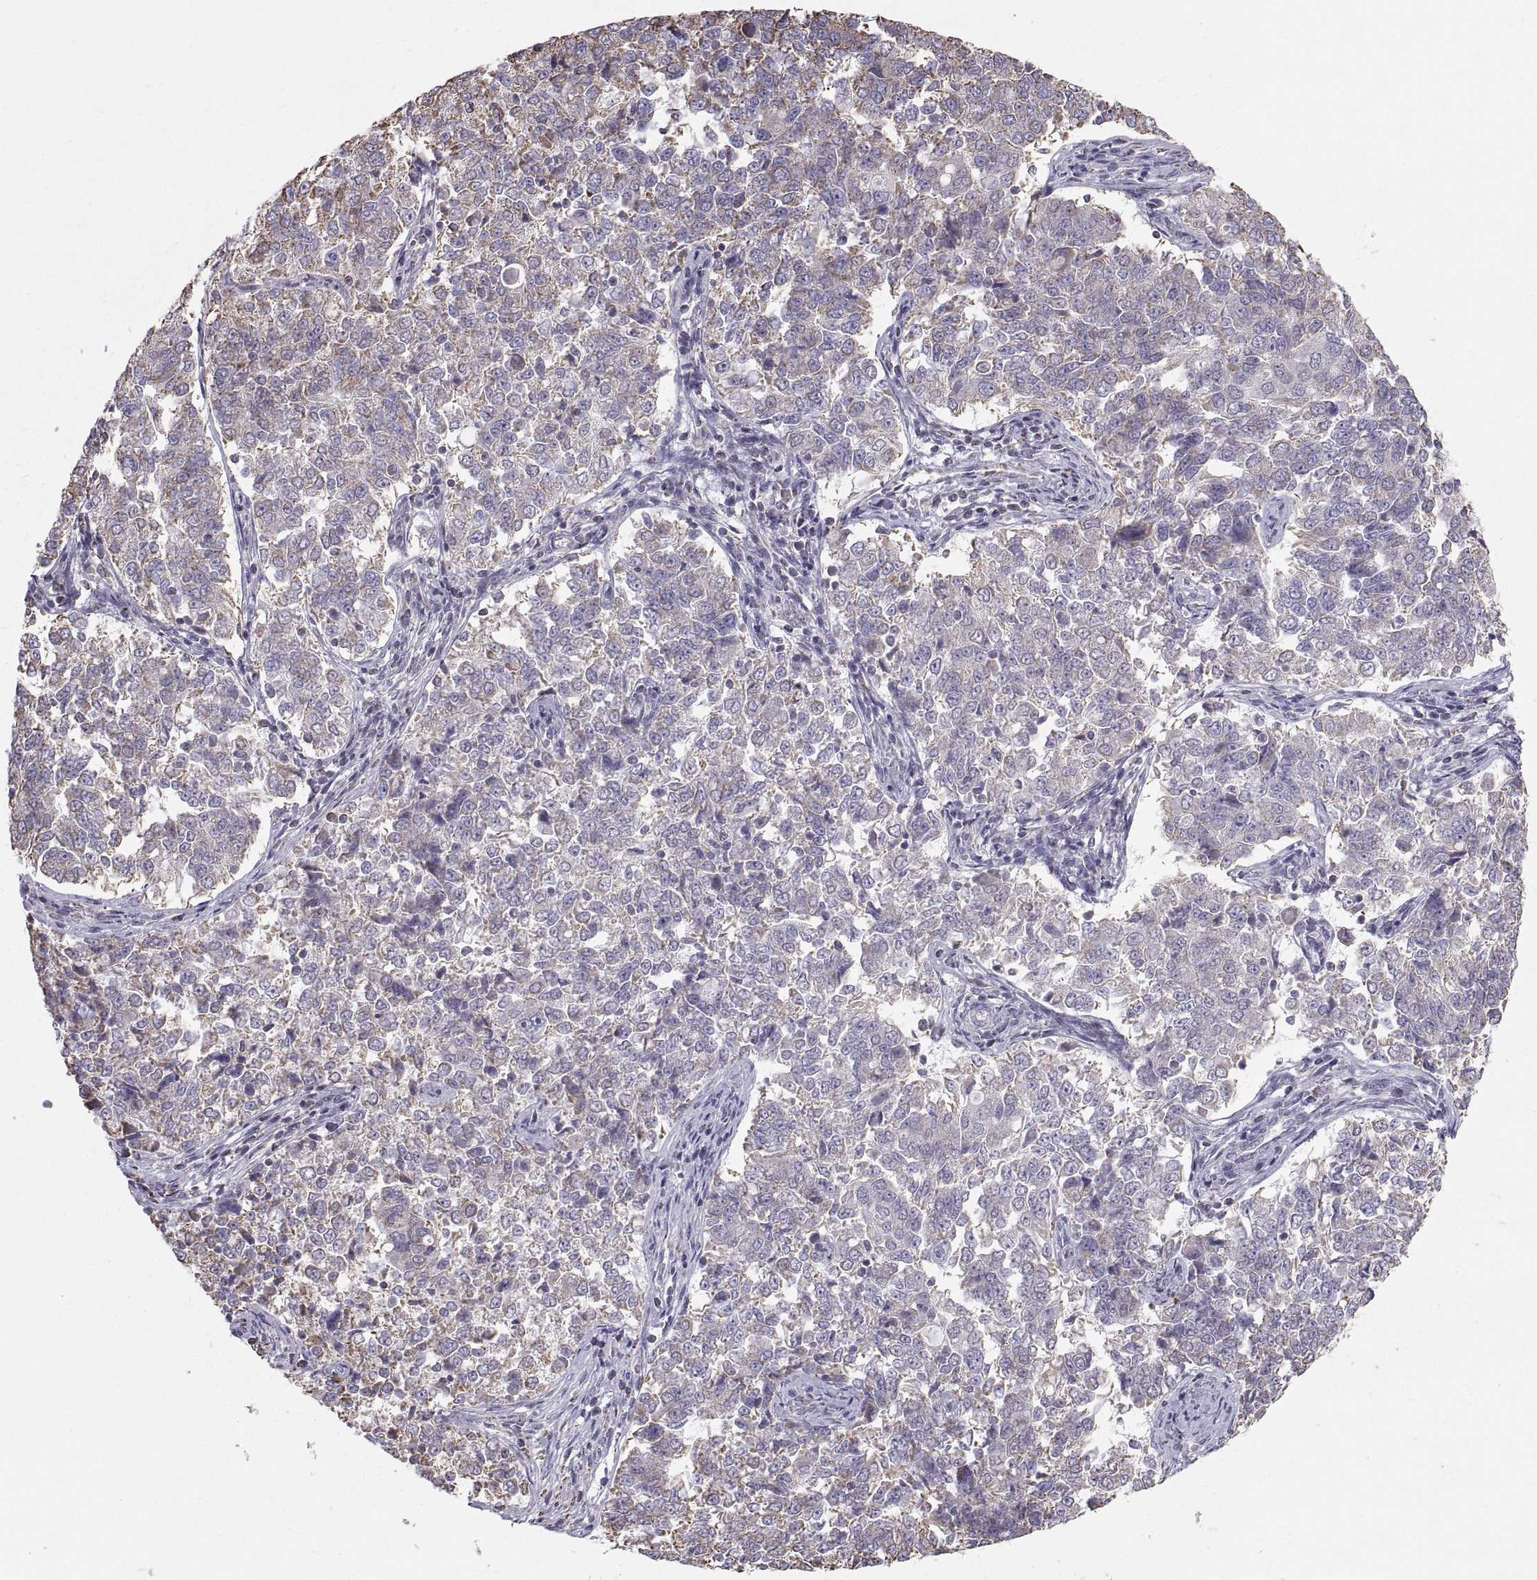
{"staining": {"intensity": "weak", "quantity": "25%-75%", "location": "cytoplasmic/membranous"}, "tissue": "endometrial cancer", "cell_type": "Tumor cells", "image_type": "cancer", "snomed": [{"axis": "morphology", "description": "Adenocarcinoma, NOS"}, {"axis": "topography", "description": "Endometrium"}], "caption": "Immunohistochemical staining of human endometrial cancer (adenocarcinoma) displays weak cytoplasmic/membranous protein staining in about 25%-75% of tumor cells.", "gene": "STMND1", "patient": {"sex": "female", "age": 43}}